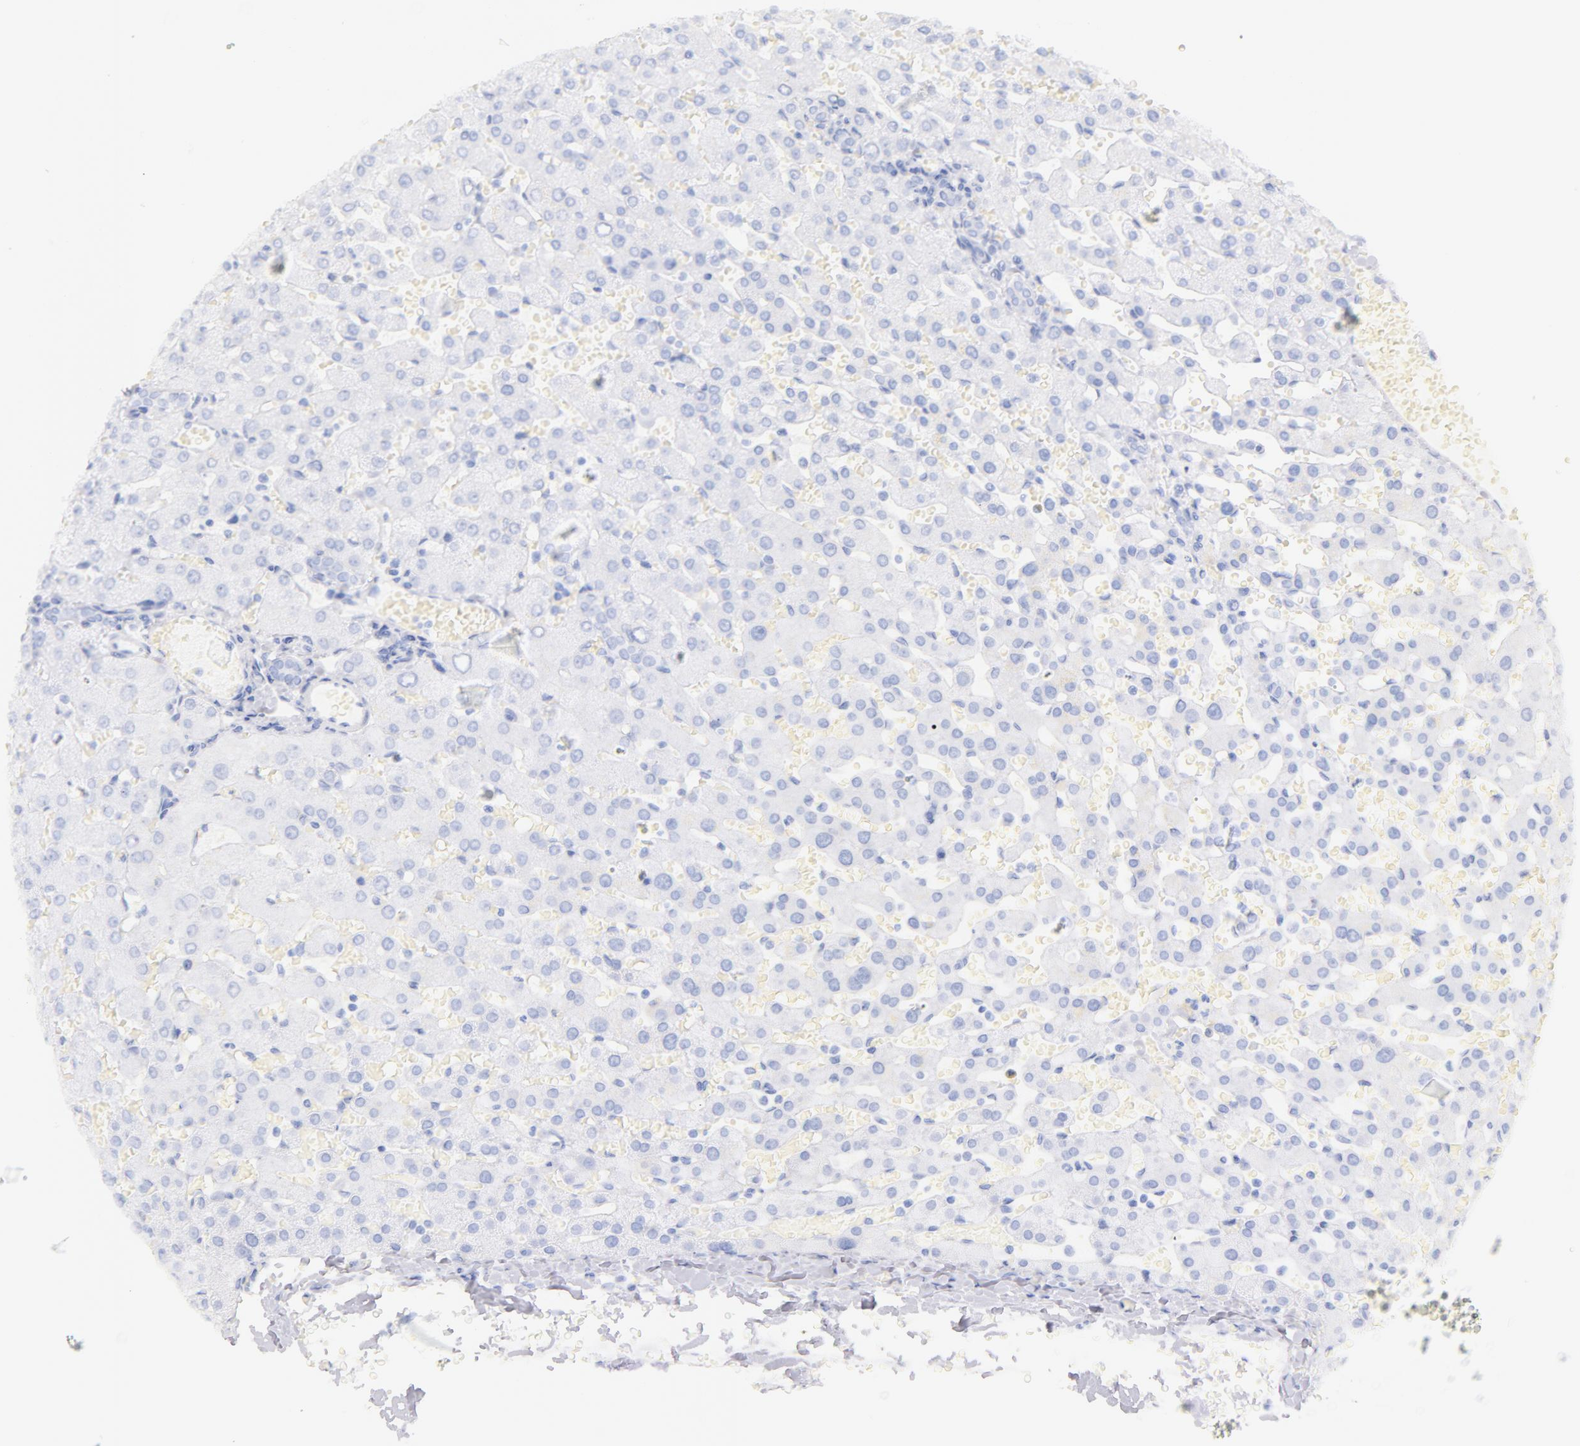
{"staining": {"intensity": "negative", "quantity": "none", "location": "none"}, "tissue": "liver", "cell_type": "Cholangiocytes", "image_type": "normal", "snomed": [{"axis": "morphology", "description": "Normal tissue, NOS"}, {"axis": "topography", "description": "Liver"}], "caption": "Photomicrograph shows no significant protein expression in cholangiocytes of benign liver.", "gene": "CD44", "patient": {"sex": "female", "age": 30}}